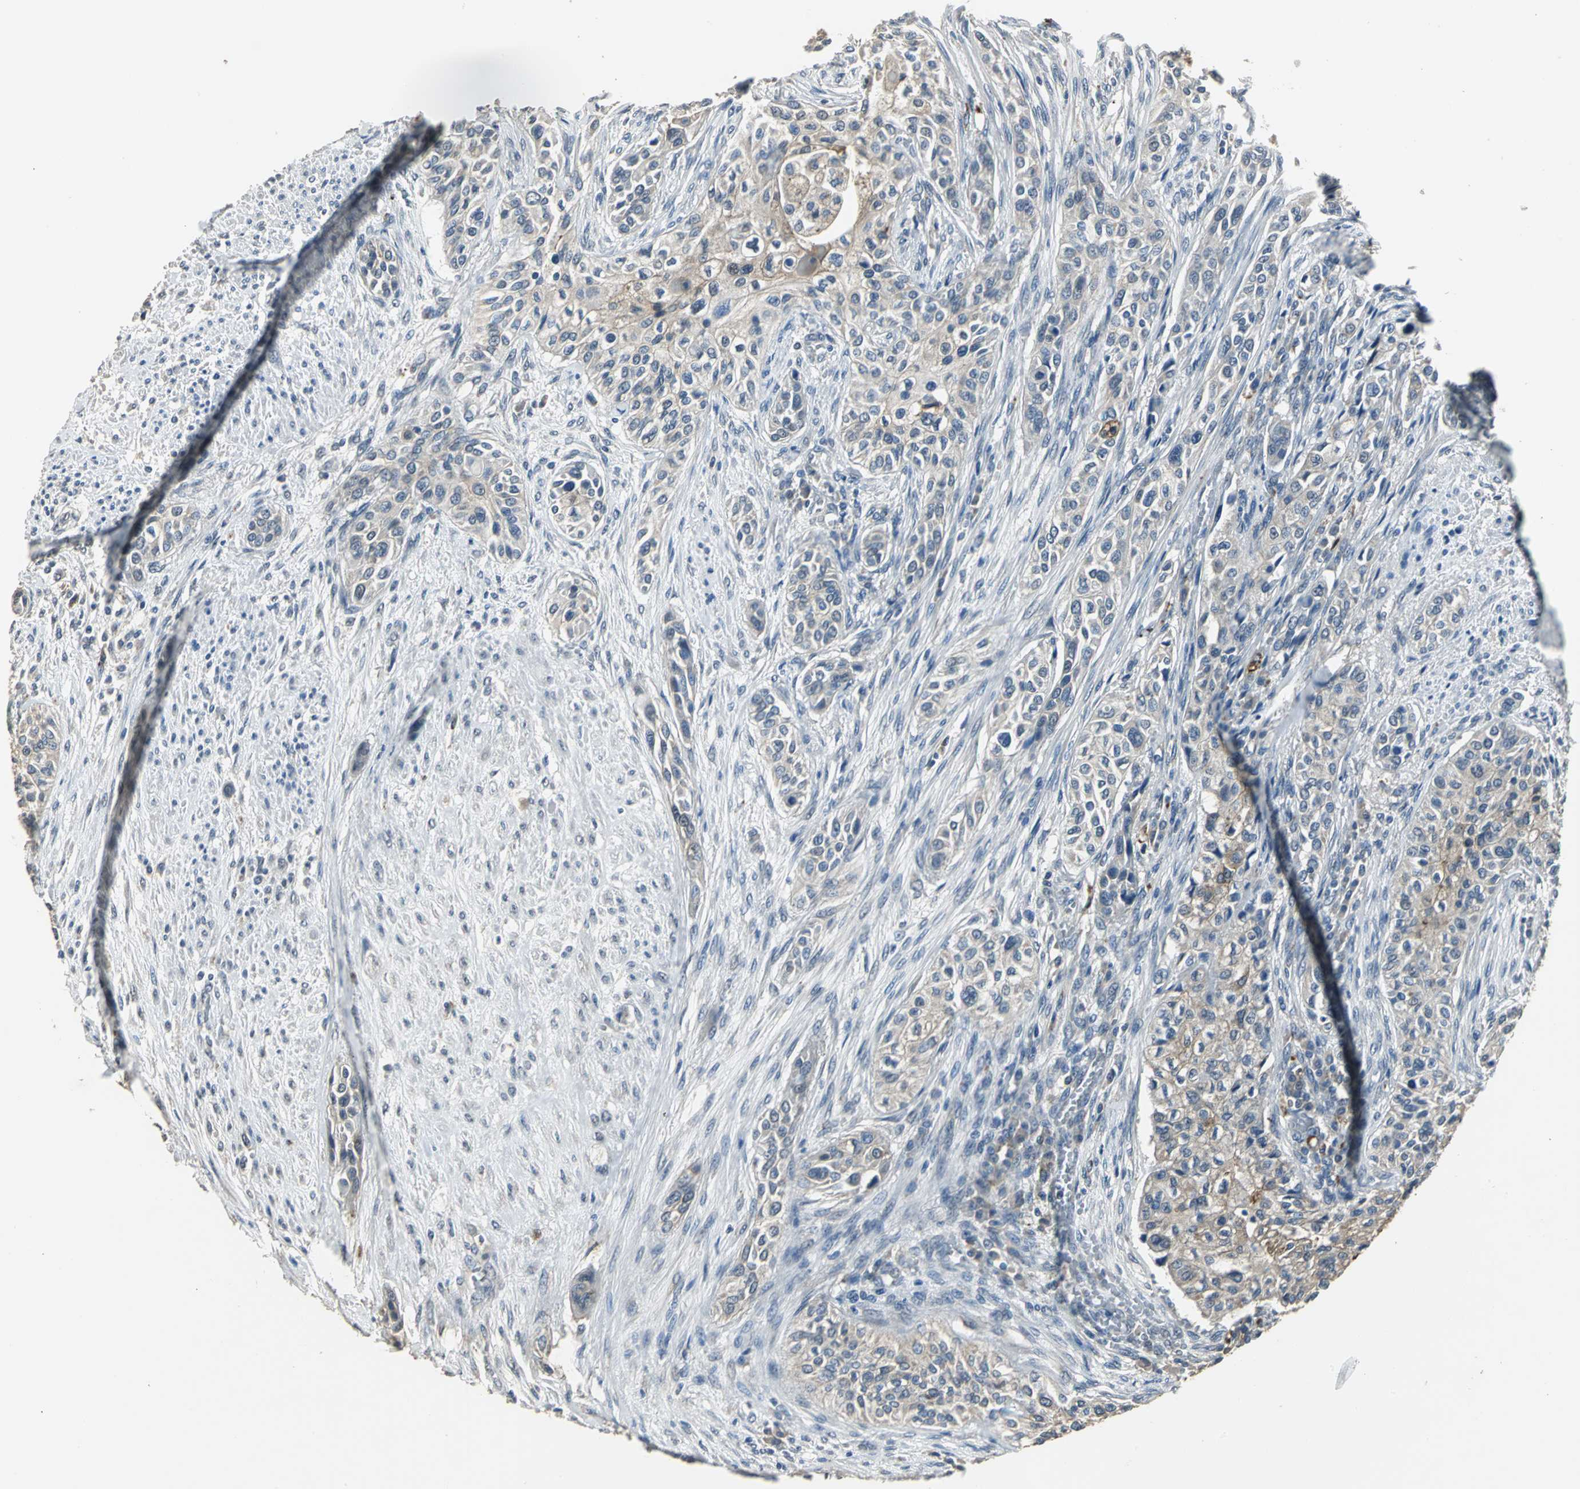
{"staining": {"intensity": "moderate", "quantity": ">75%", "location": "cytoplasmic/membranous"}, "tissue": "urothelial cancer", "cell_type": "Tumor cells", "image_type": "cancer", "snomed": [{"axis": "morphology", "description": "Urothelial carcinoma, High grade"}, {"axis": "topography", "description": "Urinary bladder"}], "caption": "This histopathology image exhibits IHC staining of high-grade urothelial carcinoma, with medium moderate cytoplasmic/membranous positivity in about >75% of tumor cells.", "gene": "OCLN", "patient": {"sex": "male", "age": 74}}